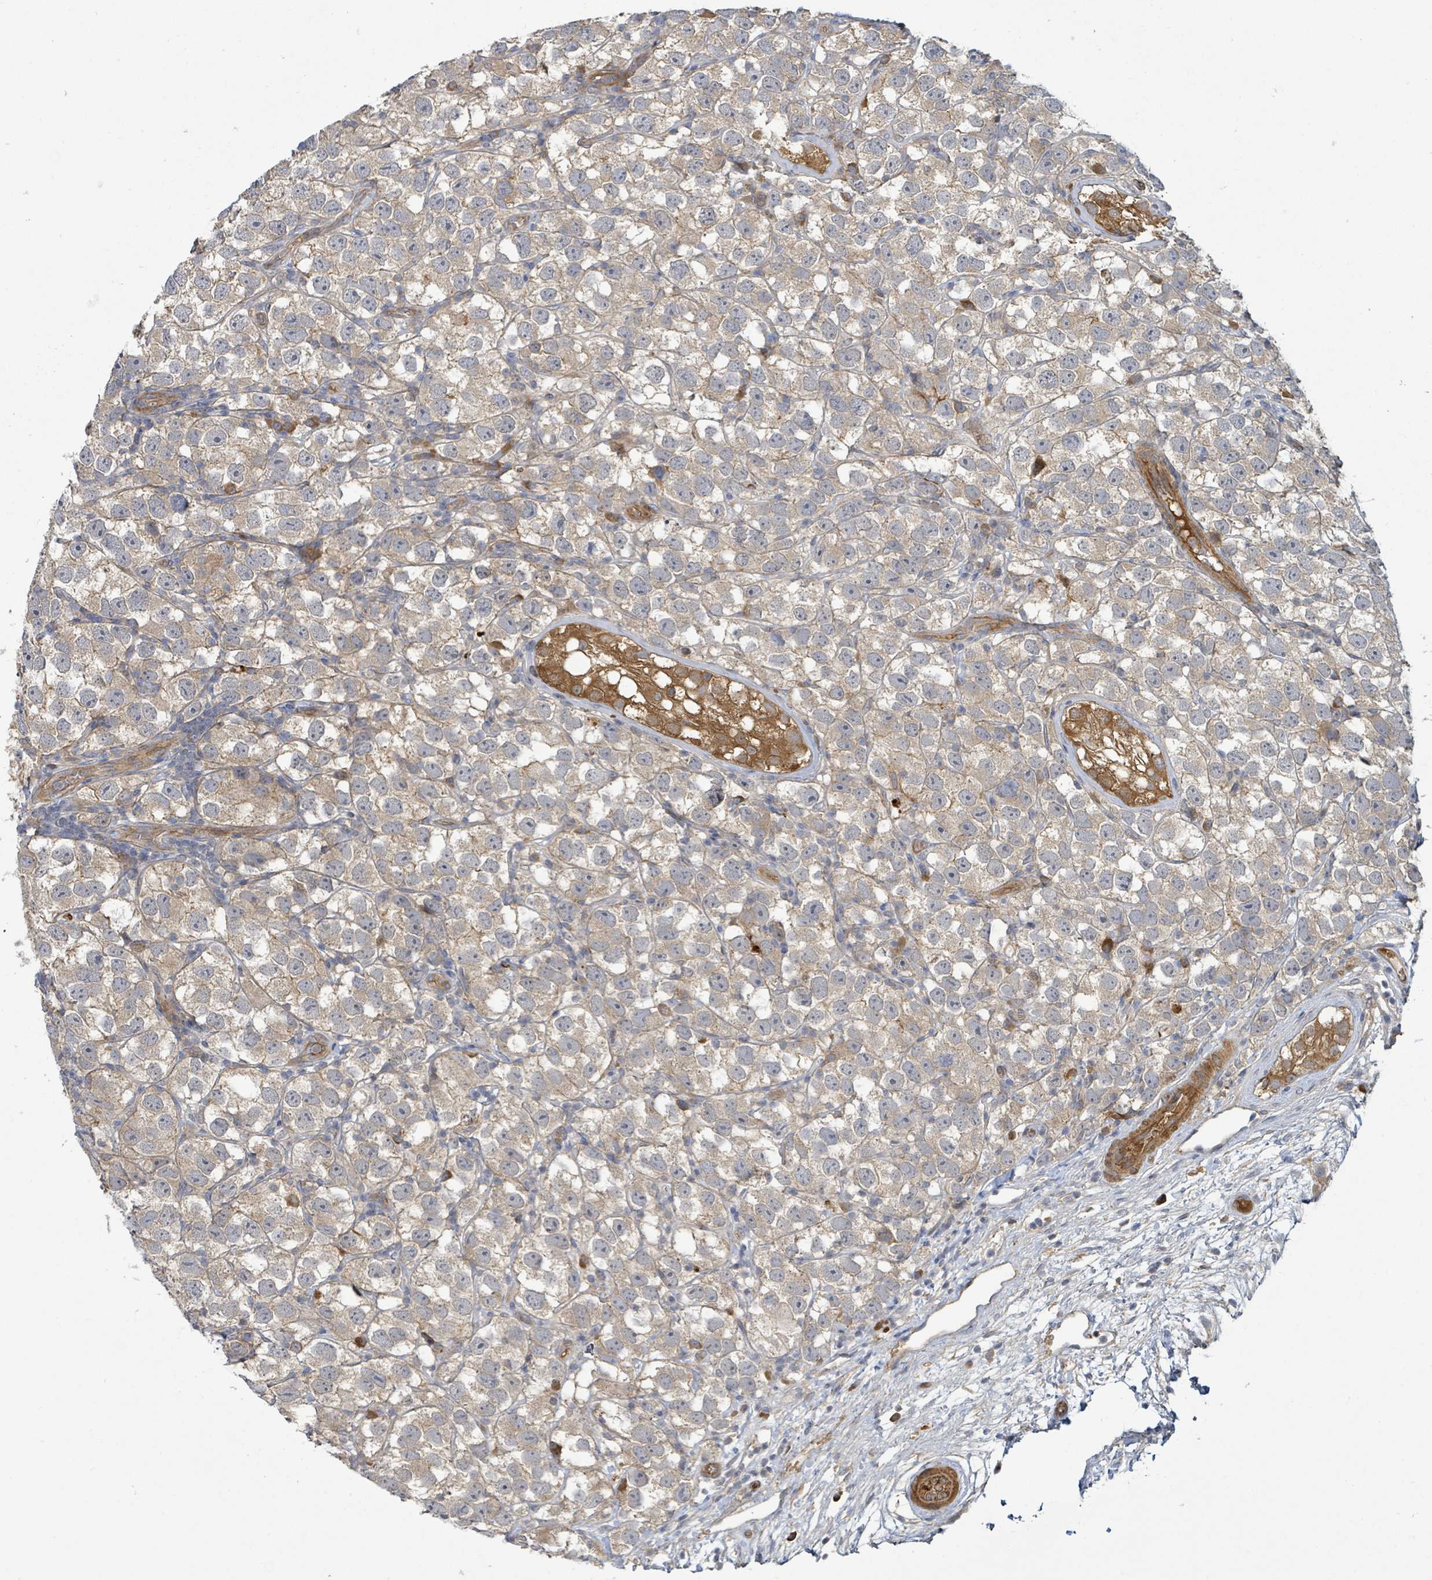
{"staining": {"intensity": "weak", "quantity": ">75%", "location": "cytoplasmic/membranous"}, "tissue": "testis cancer", "cell_type": "Tumor cells", "image_type": "cancer", "snomed": [{"axis": "morphology", "description": "Seminoma, NOS"}, {"axis": "topography", "description": "Testis"}], "caption": "A low amount of weak cytoplasmic/membranous positivity is present in approximately >75% of tumor cells in testis cancer (seminoma) tissue.", "gene": "STARD4", "patient": {"sex": "male", "age": 26}}